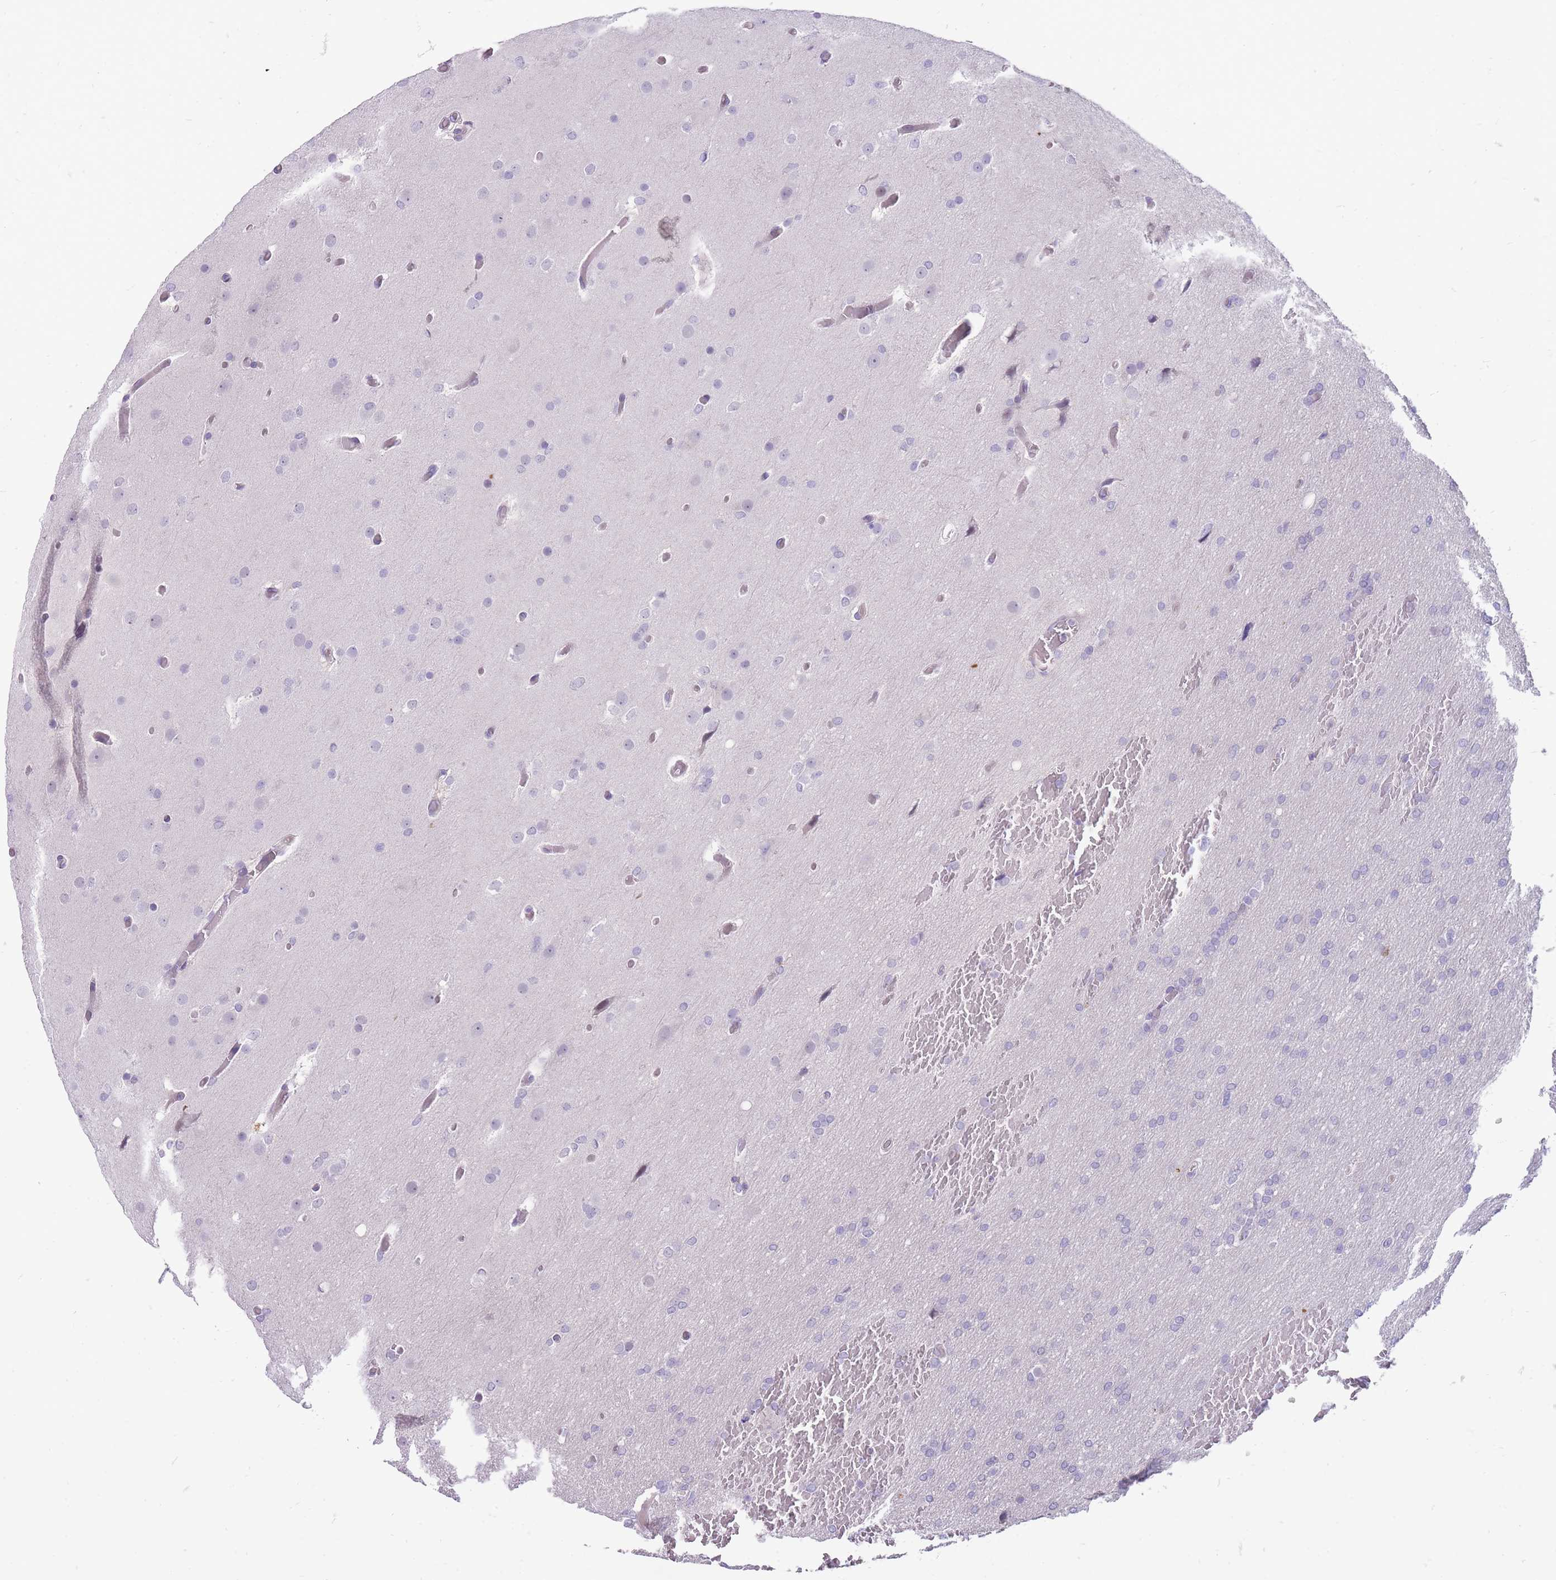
{"staining": {"intensity": "negative", "quantity": "none", "location": "none"}, "tissue": "glioma", "cell_type": "Tumor cells", "image_type": "cancer", "snomed": [{"axis": "morphology", "description": "Glioma, malignant, High grade"}, {"axis": "topography", "description": "Cerebral cortex"}], "caption": "This is a micrograph of IHC staining of malignant high-grade glioma, which shows no positivity in tumor cells.", "gene": "ERICH4", "patient": {"sex": "female", "age": 36}}